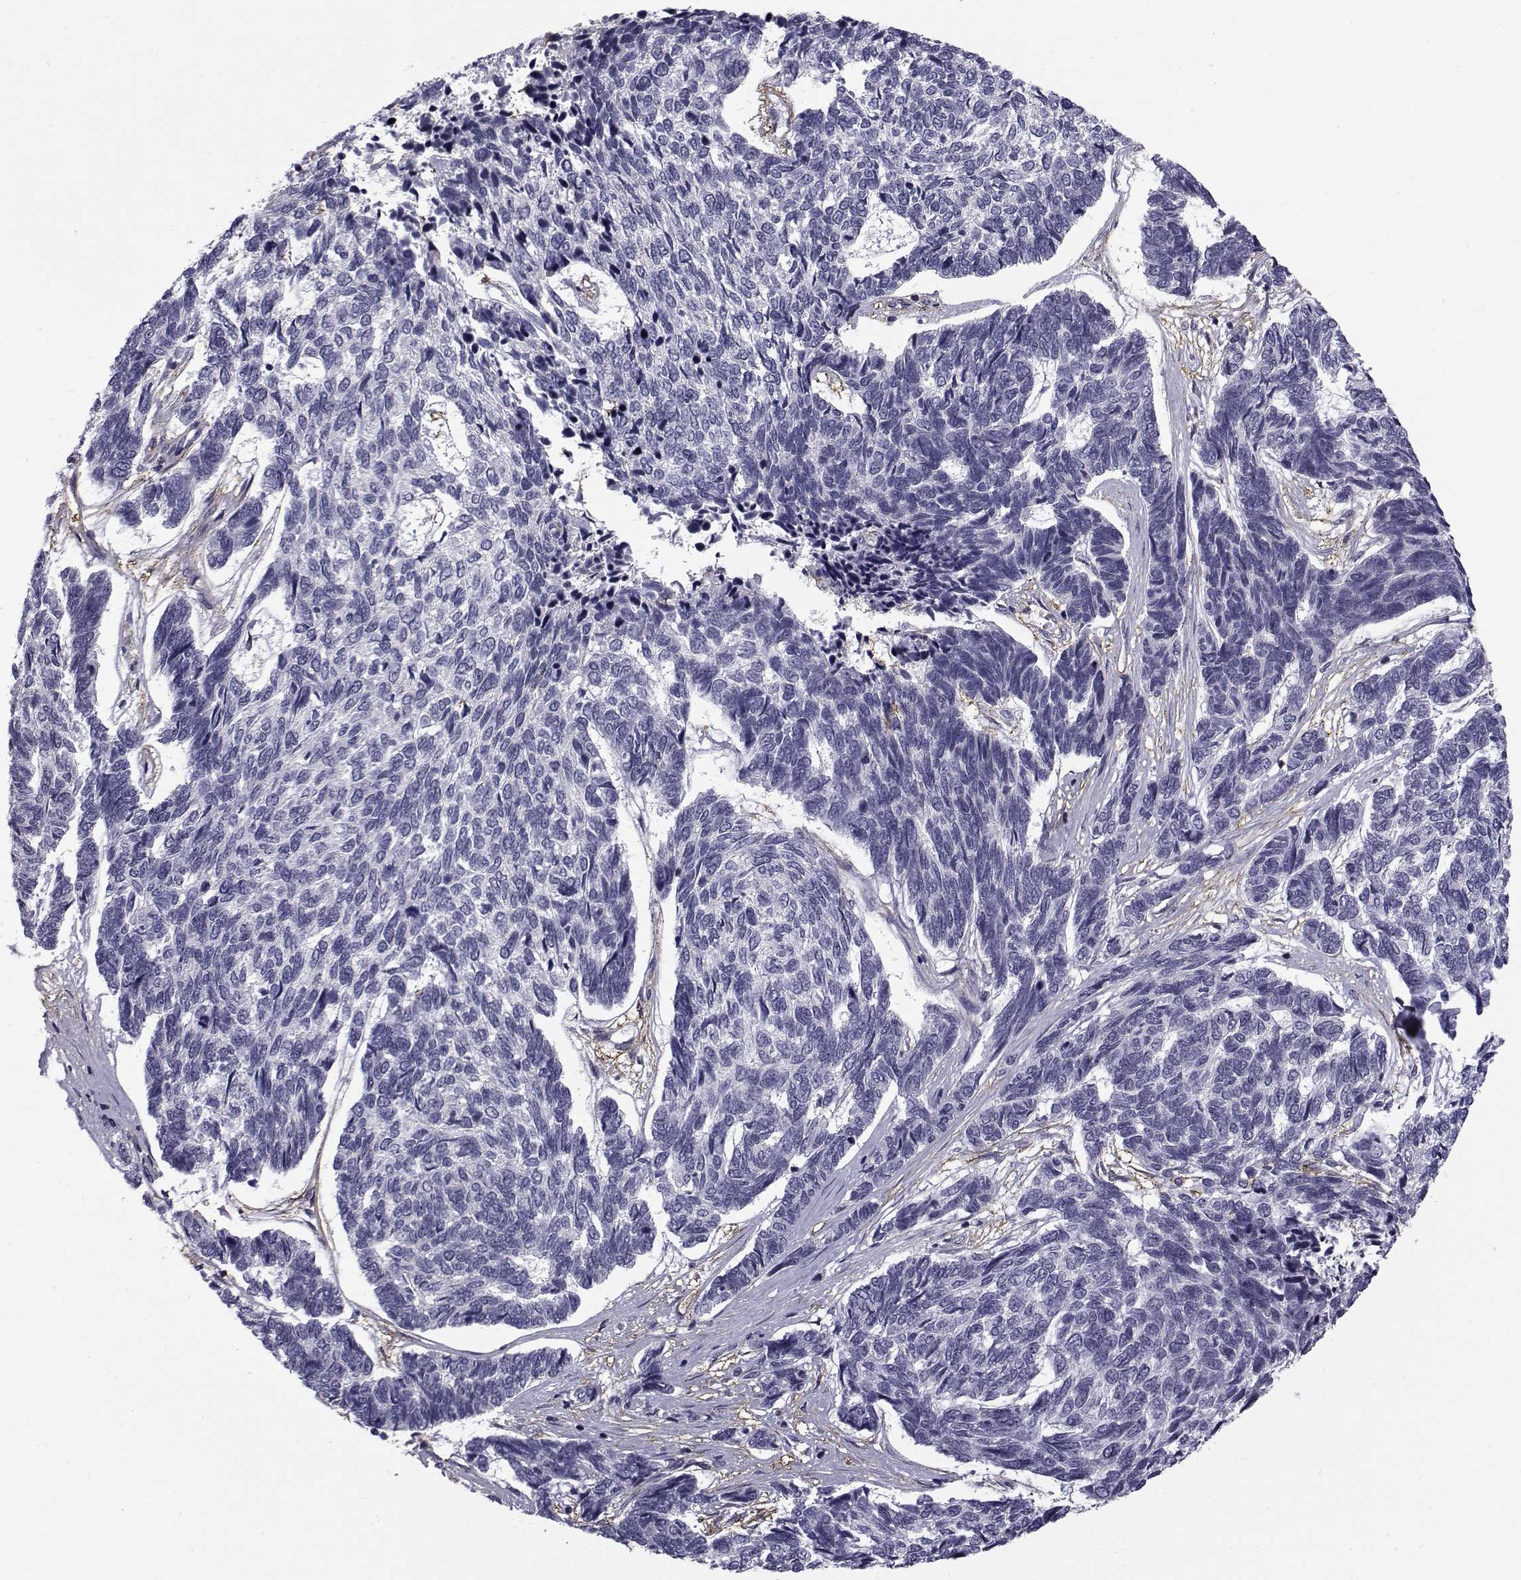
{"staining": {"intensity": "negative", "quantity": "none", "location": "none"}, "tissue": "skin cancer", "cell_type": "Tumor cells", "image_type": "cancer", "snomed": [{"axis": "morphology", "description": "Basal cell carcinoma"}, {"axis": "topography", "description": "Skin"}], "caption": "Image shows no significant protein staining in tumor cells of basal cell carcinoma (skin).", "gene": "LRRC27", "patient": {"sex": "female", "age": 65}}